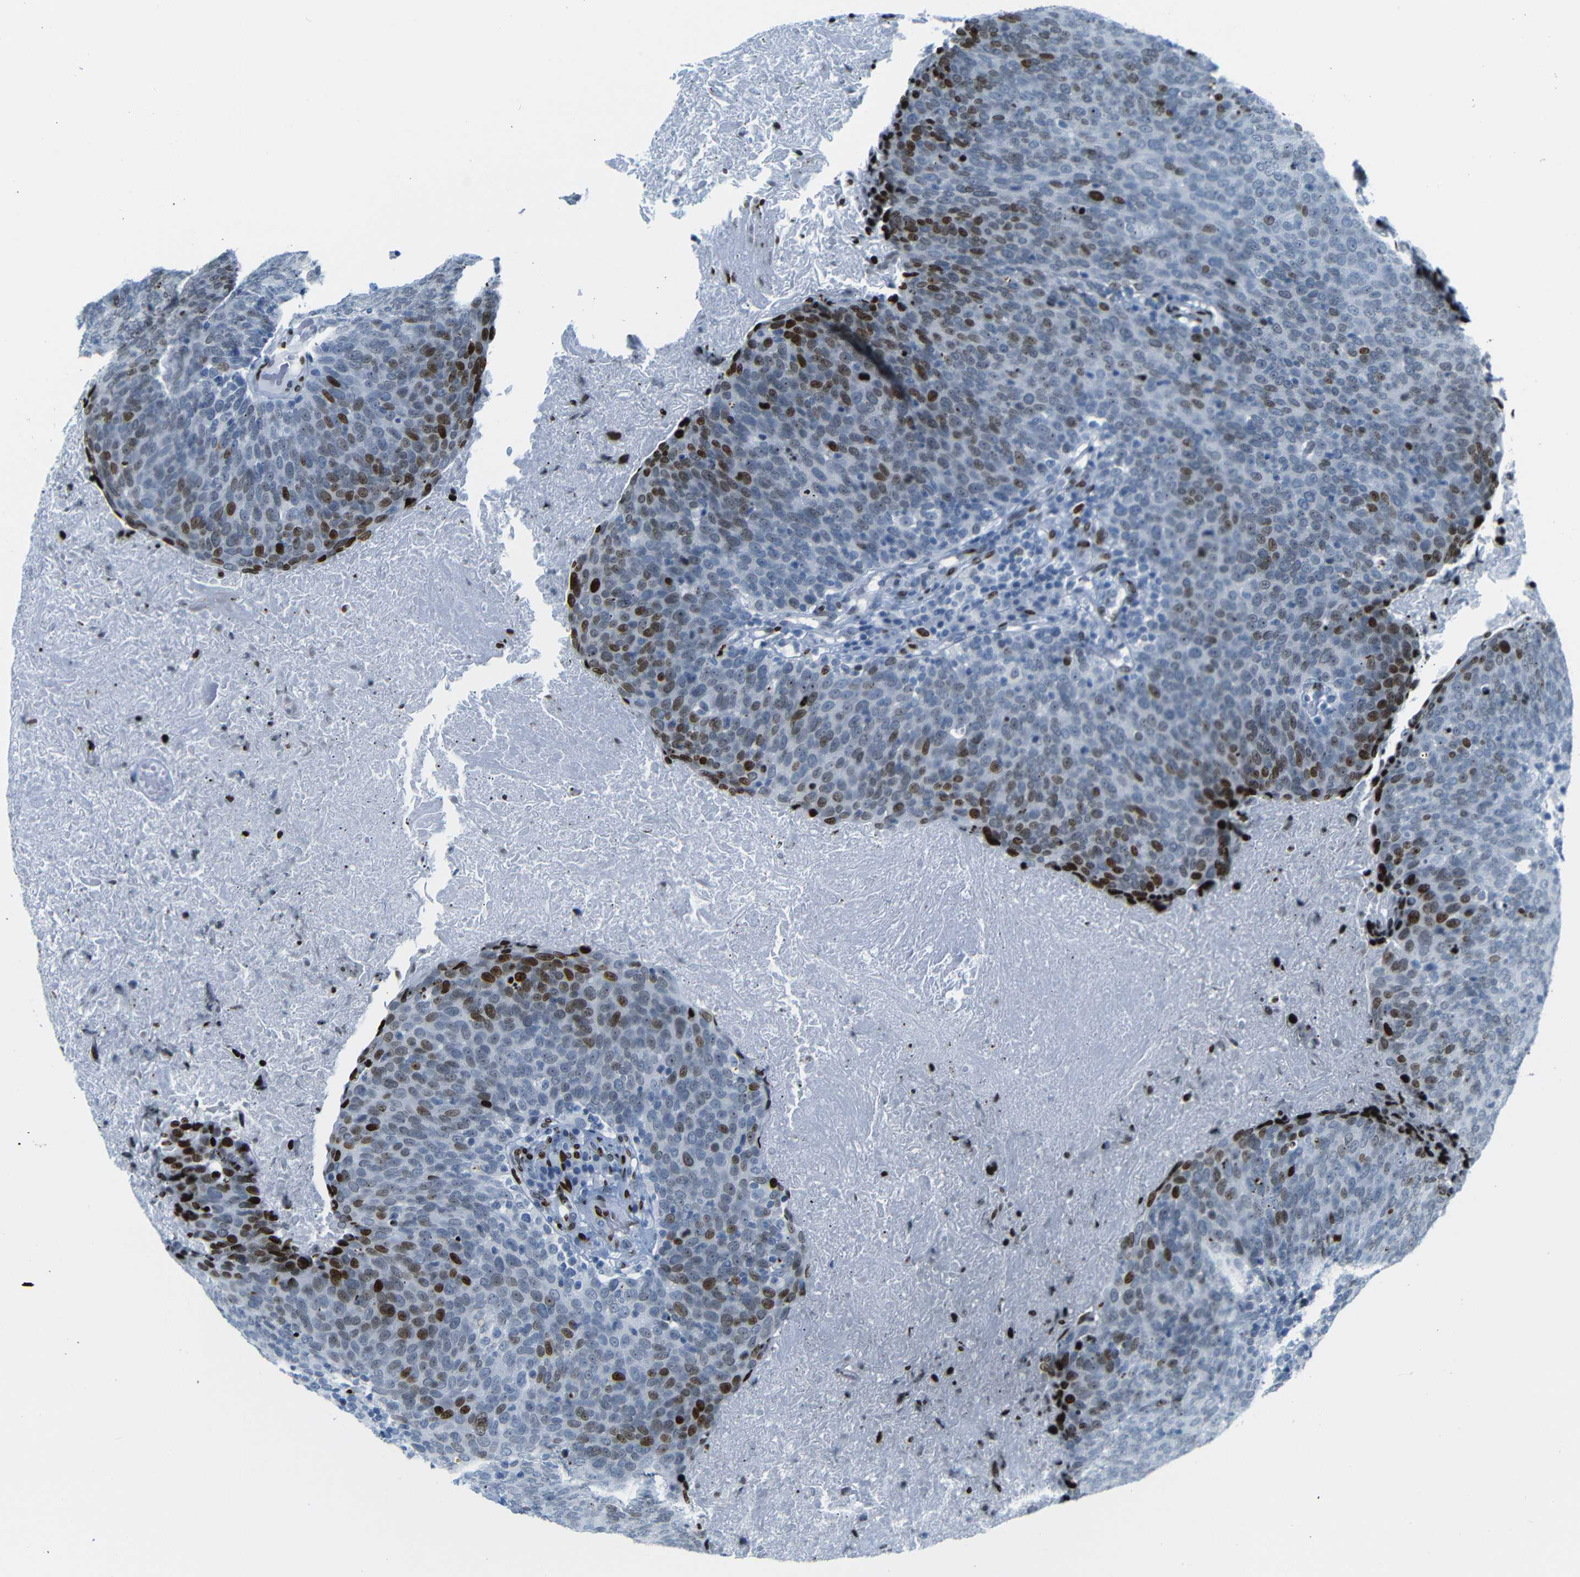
{"staining": {"intensity": "strong", "quantity": "25%-75%", "location": "nuclear"}, "tissue": "head and neck cancer", "cell_type": "Tumor cells", "image_type": "cancer", "snomed": [{"axis": "morphology", "description": "Squamous cell carcinoma, NOS"}, {"axis": "morphology", "description": "Squamous cell carcinoma, metastatic, NOS"}, {"axis": "topography", "description": "Lymph node"}, {"axis": "topography", "description": "Head-Neck"}], "caption": "High-magnification brightfield microscopy of squamous cell carcinoma (head and neck) stained with DAB (brown) and counterstained with hematoxylin (blue). tumor cells exhibit strong nuclear expression is present in approximately25%-75% of cells.", "gene": "NPIPB15", "patient": {"sex": "male", "age": 62}}